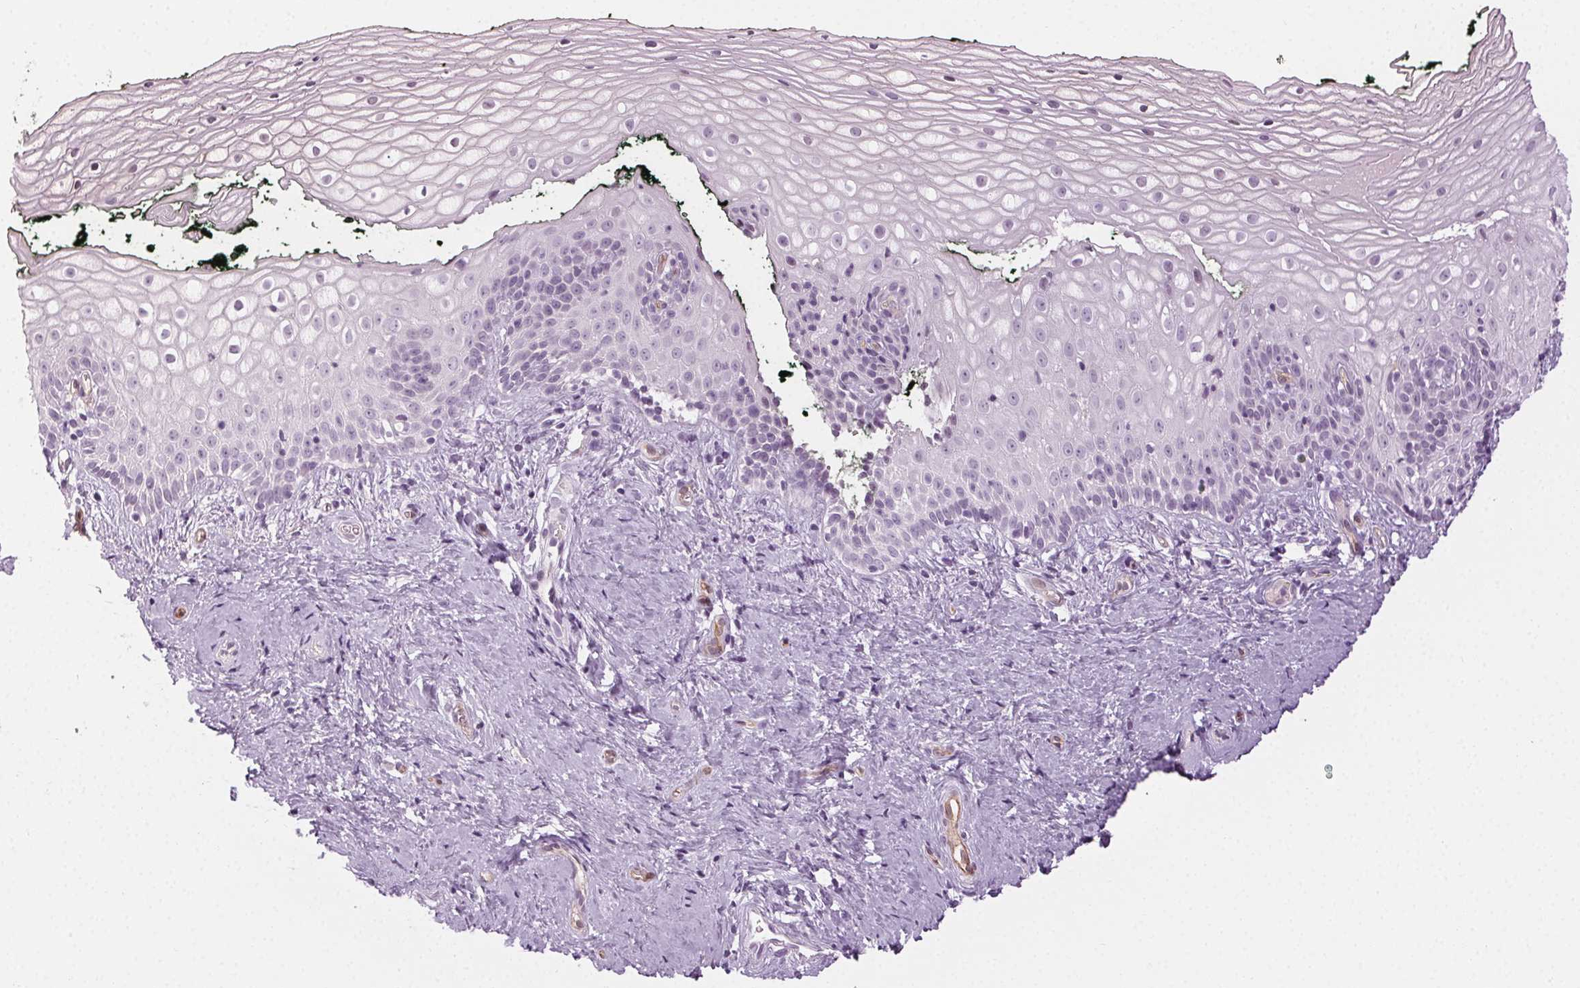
{"staining": {"intensity": "negative", "quantity": "none", "location": "none"}, "tissue": "vagina", "cell_type": "Squamous epithelial cells", "image_type": "normal", "snomed": [{"axis": "morphology", "description": "Normal tissue, NOS"}, {"axis": "topography", "description": "Vagina"}], "caption": "Immunohistochemistry (IHC) micrograph of normal vagina: human vagina stained with DAB displays no significant protein positivity in squamous epithelial cells. Brightfield microscopy of immunohistochemistry stained with DAB (3,3'-diaminobenzidine) (brown) and hematoxylin (blue), captured at high magnification.", "gene": "AIF1L", "patient": {"sex": "female", "age": 47}}